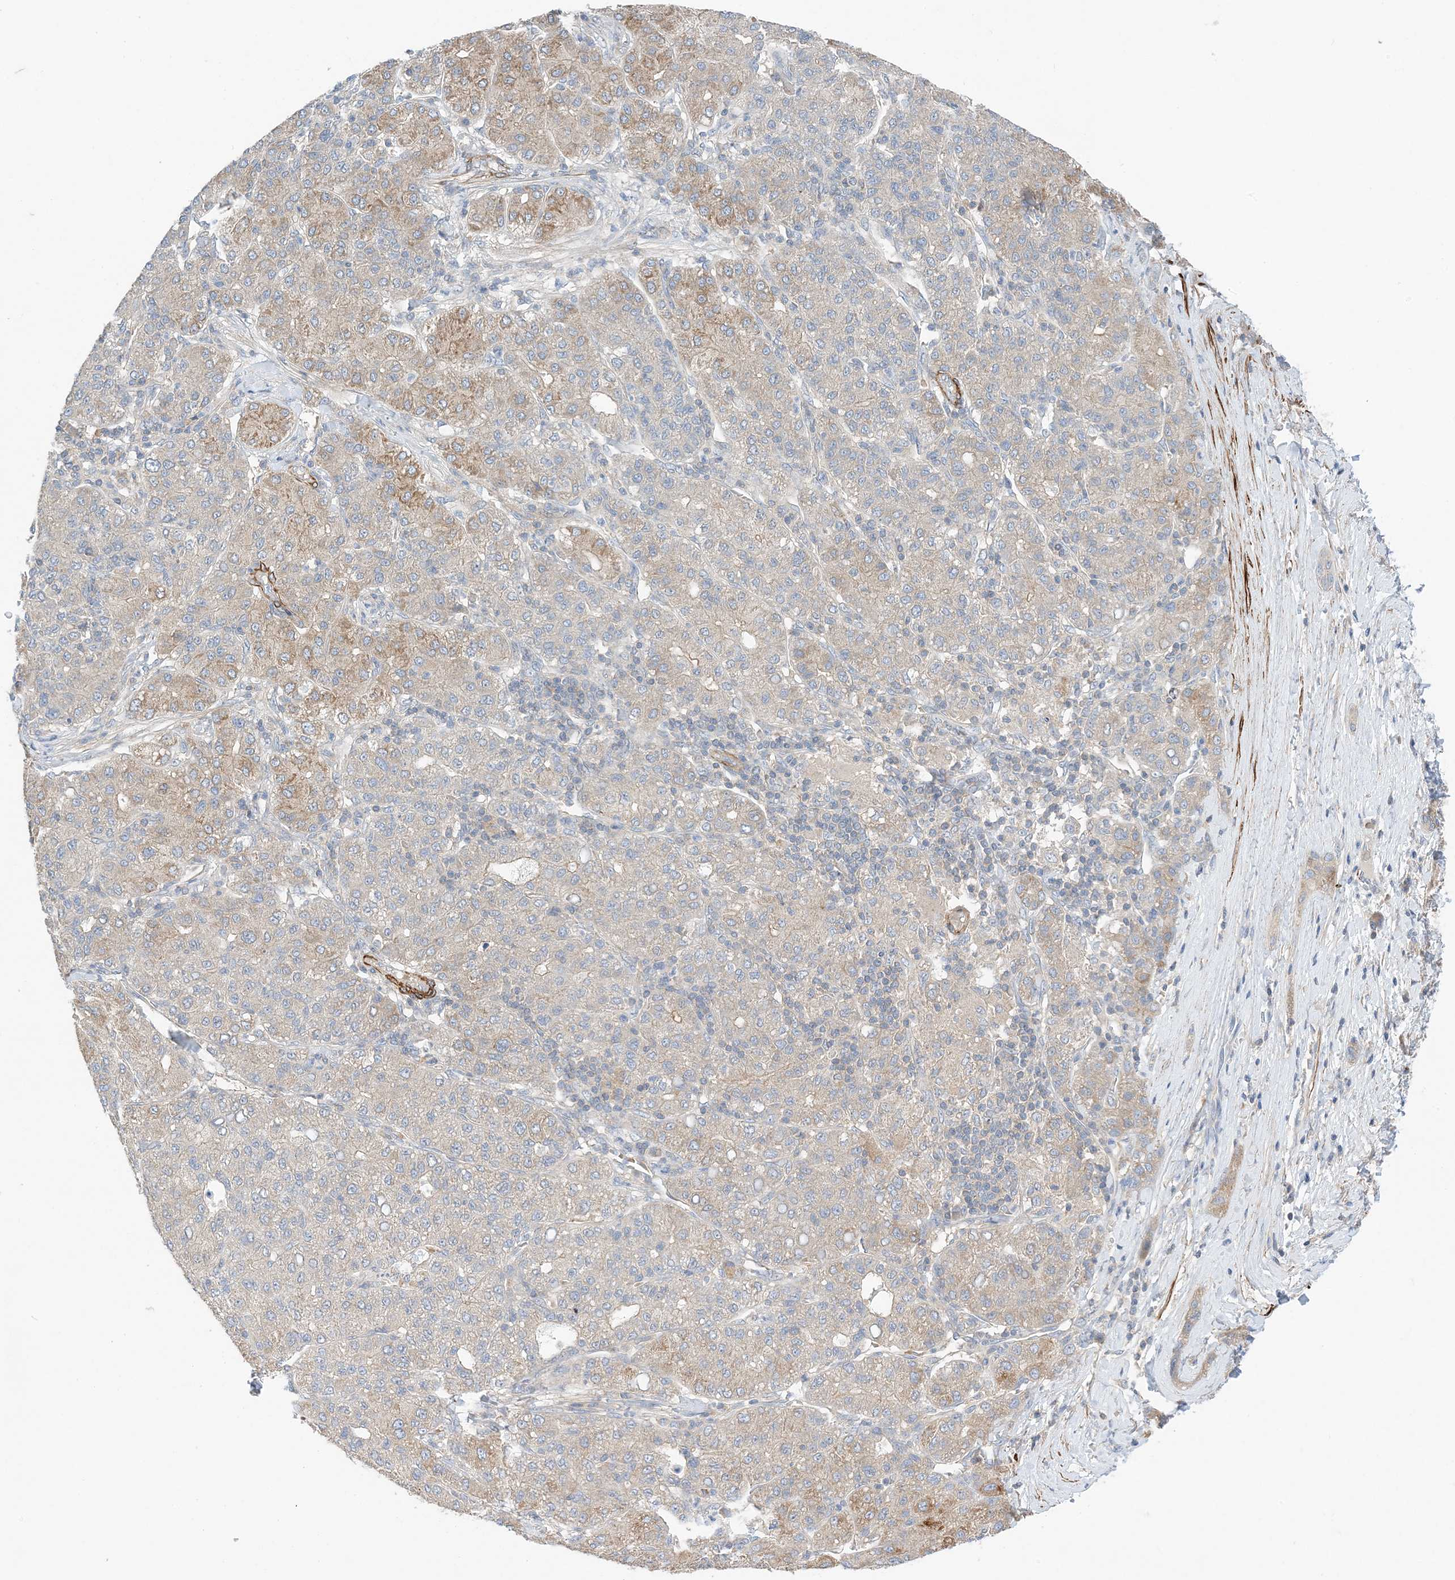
{"staining": {"intensity": "moderate", "quantity": "25%-75%", "location": "cytoplasmic/membranous"}, "tissue": "liver cancer", "cell_type": "Tumor cells", "image_type": "cancer", "snomed": [{"axis": "morphology", "description": "Carcinoma, Hepatocellular, NOS"}, {"axis": "topography", "description": "Liver"}], "caption": "Liver hepatocellular carcinoma stained with DAB (3,3'-diaminobenzidine) immunohistochemistry shows medium levels of moderate cytoplasmic/membranous staining in approximately 25%-75% of tumor cells.", "gene": "KIFBP", "patient": {"sex": "male", "age": 65}}